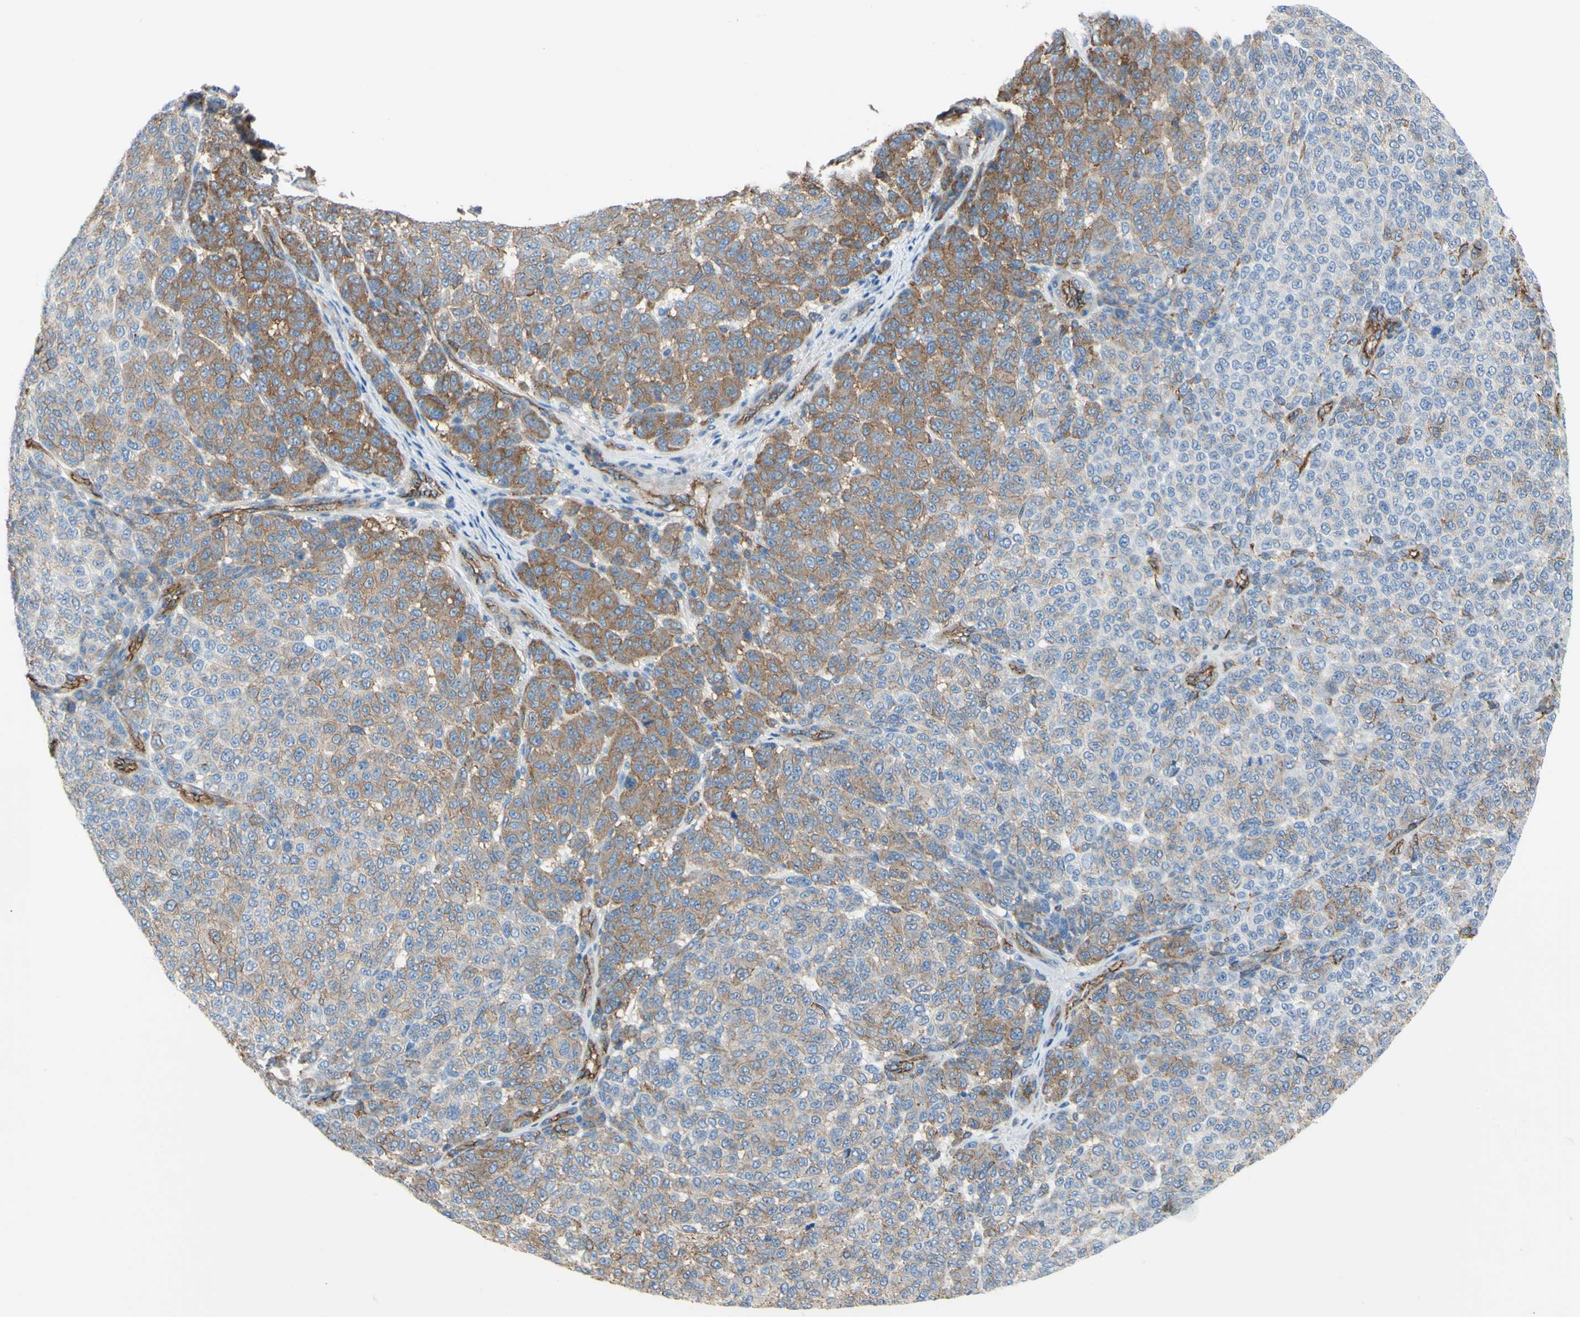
{"staining": {"intensity": "moderate", "quantity": "25%-75%", "location": "cytoplasmic/membranous"}, "tissue": "melanoma", "cell_type": "Tumor cells", "image_type": "cancer", "snomed": [{"axis": "morphology", "description": "Malignant melanoma, NOS"}, {"axis": "topography", "description": "Skin"}], "caption": "High-magnification brightfield microscopy of melanoma stained with DAB (brown) and counterstained with hematoxylin (blue). tumor cells exhibit moderate cytoplasmic/membranous expression is present in approximately25%-75% of cells.", "gene": "TPBG", "patient": {"sex": "male", "age": 59}}